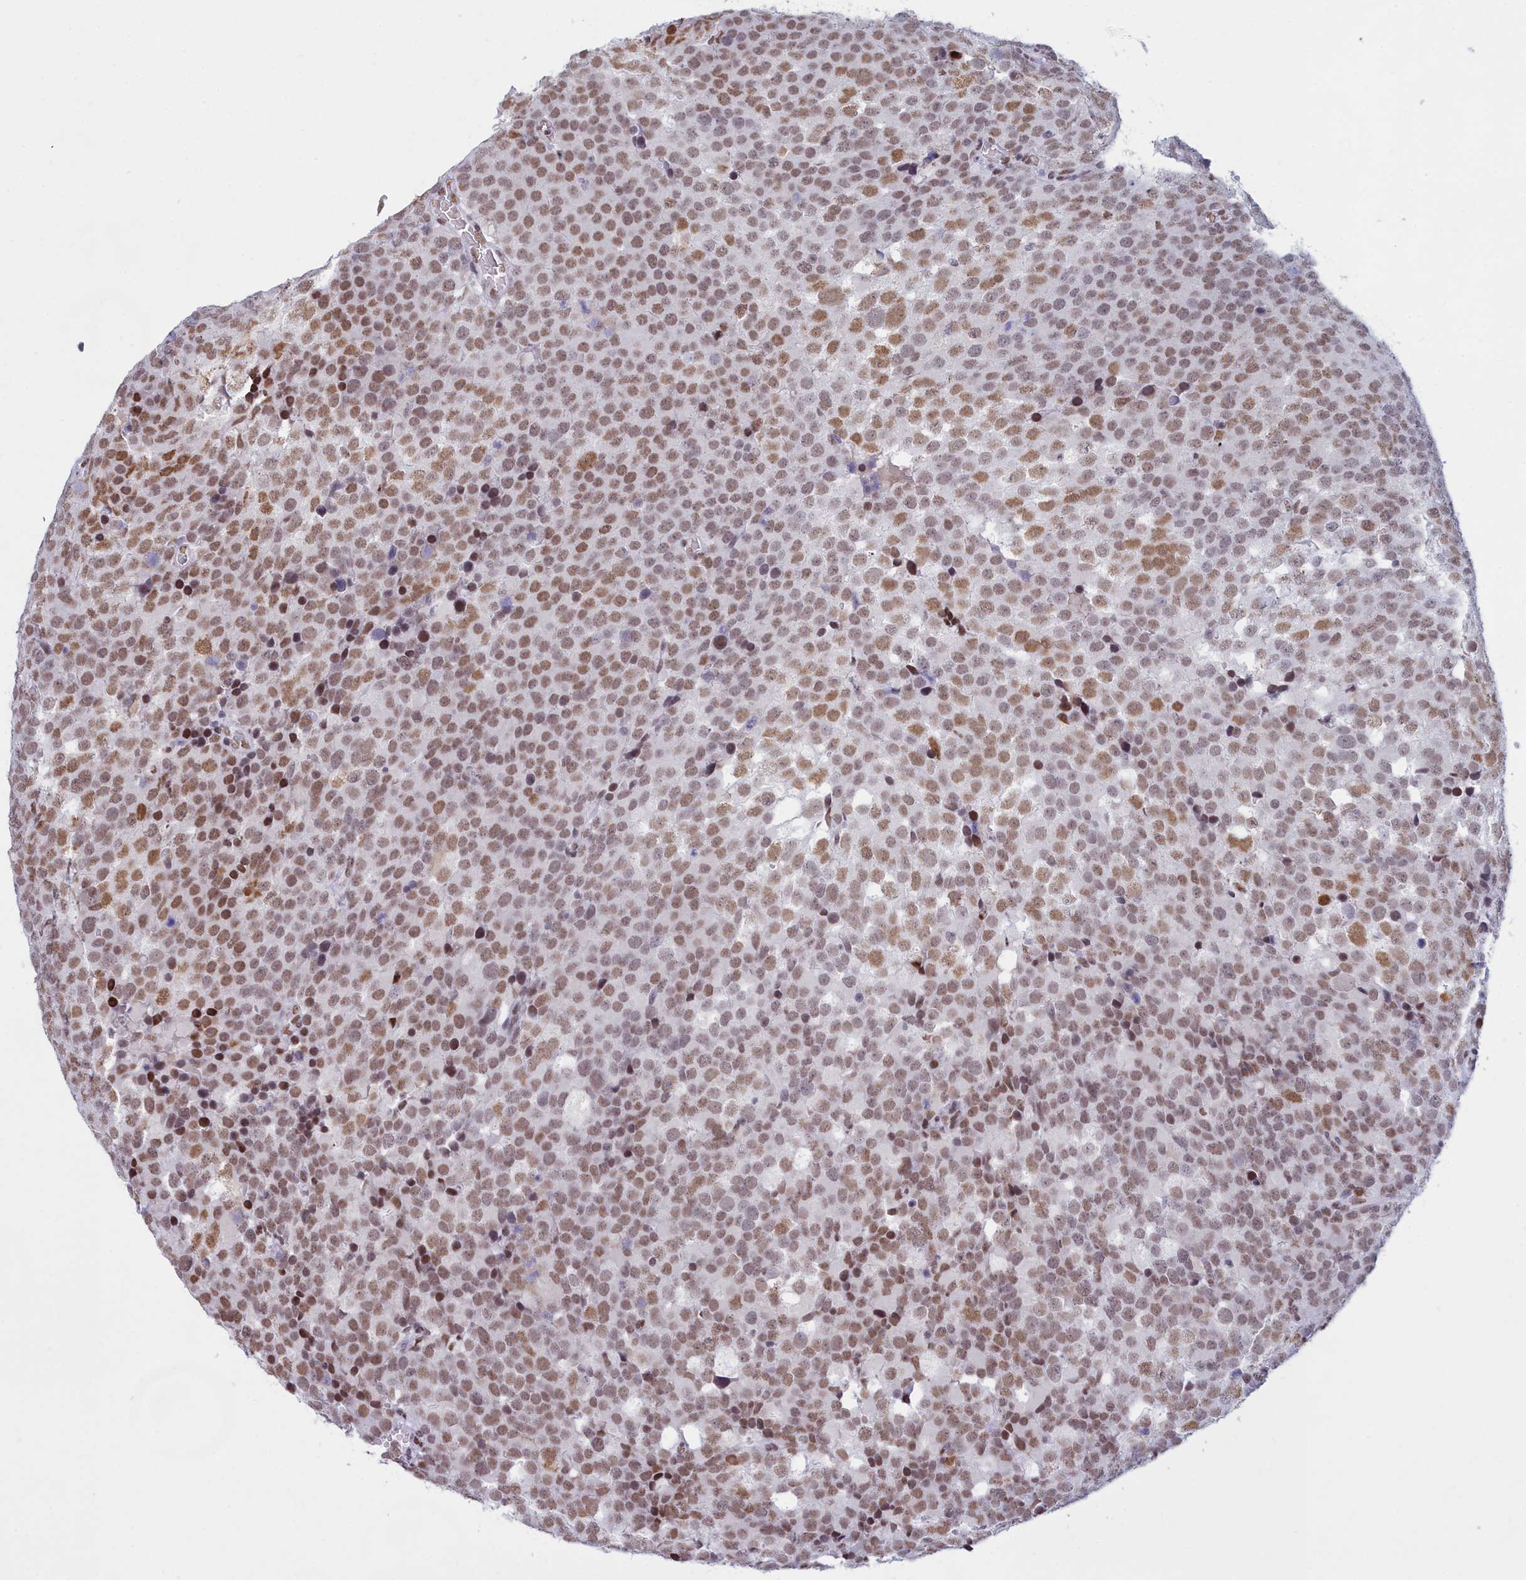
{"staining": {"intensity": "moderate", "quantity": ">75%", "location": "nuclear"}, "tissue": "testis cancer", "cell_type": "Tumor cells", "image_type": "cancer", "snomed": [{"axis": "morphology", "description": "Seminoma, NOS"}, {"axis": "topography", "description": "Testis"}], "caption": "Immunohistochemical staining of seminoma (testis) displays medium levels of moderate nuclear protein positivity in about >75% of tumor cells.", "gene": "CDC26", "patient": {"sex": "male", "age": 71}}